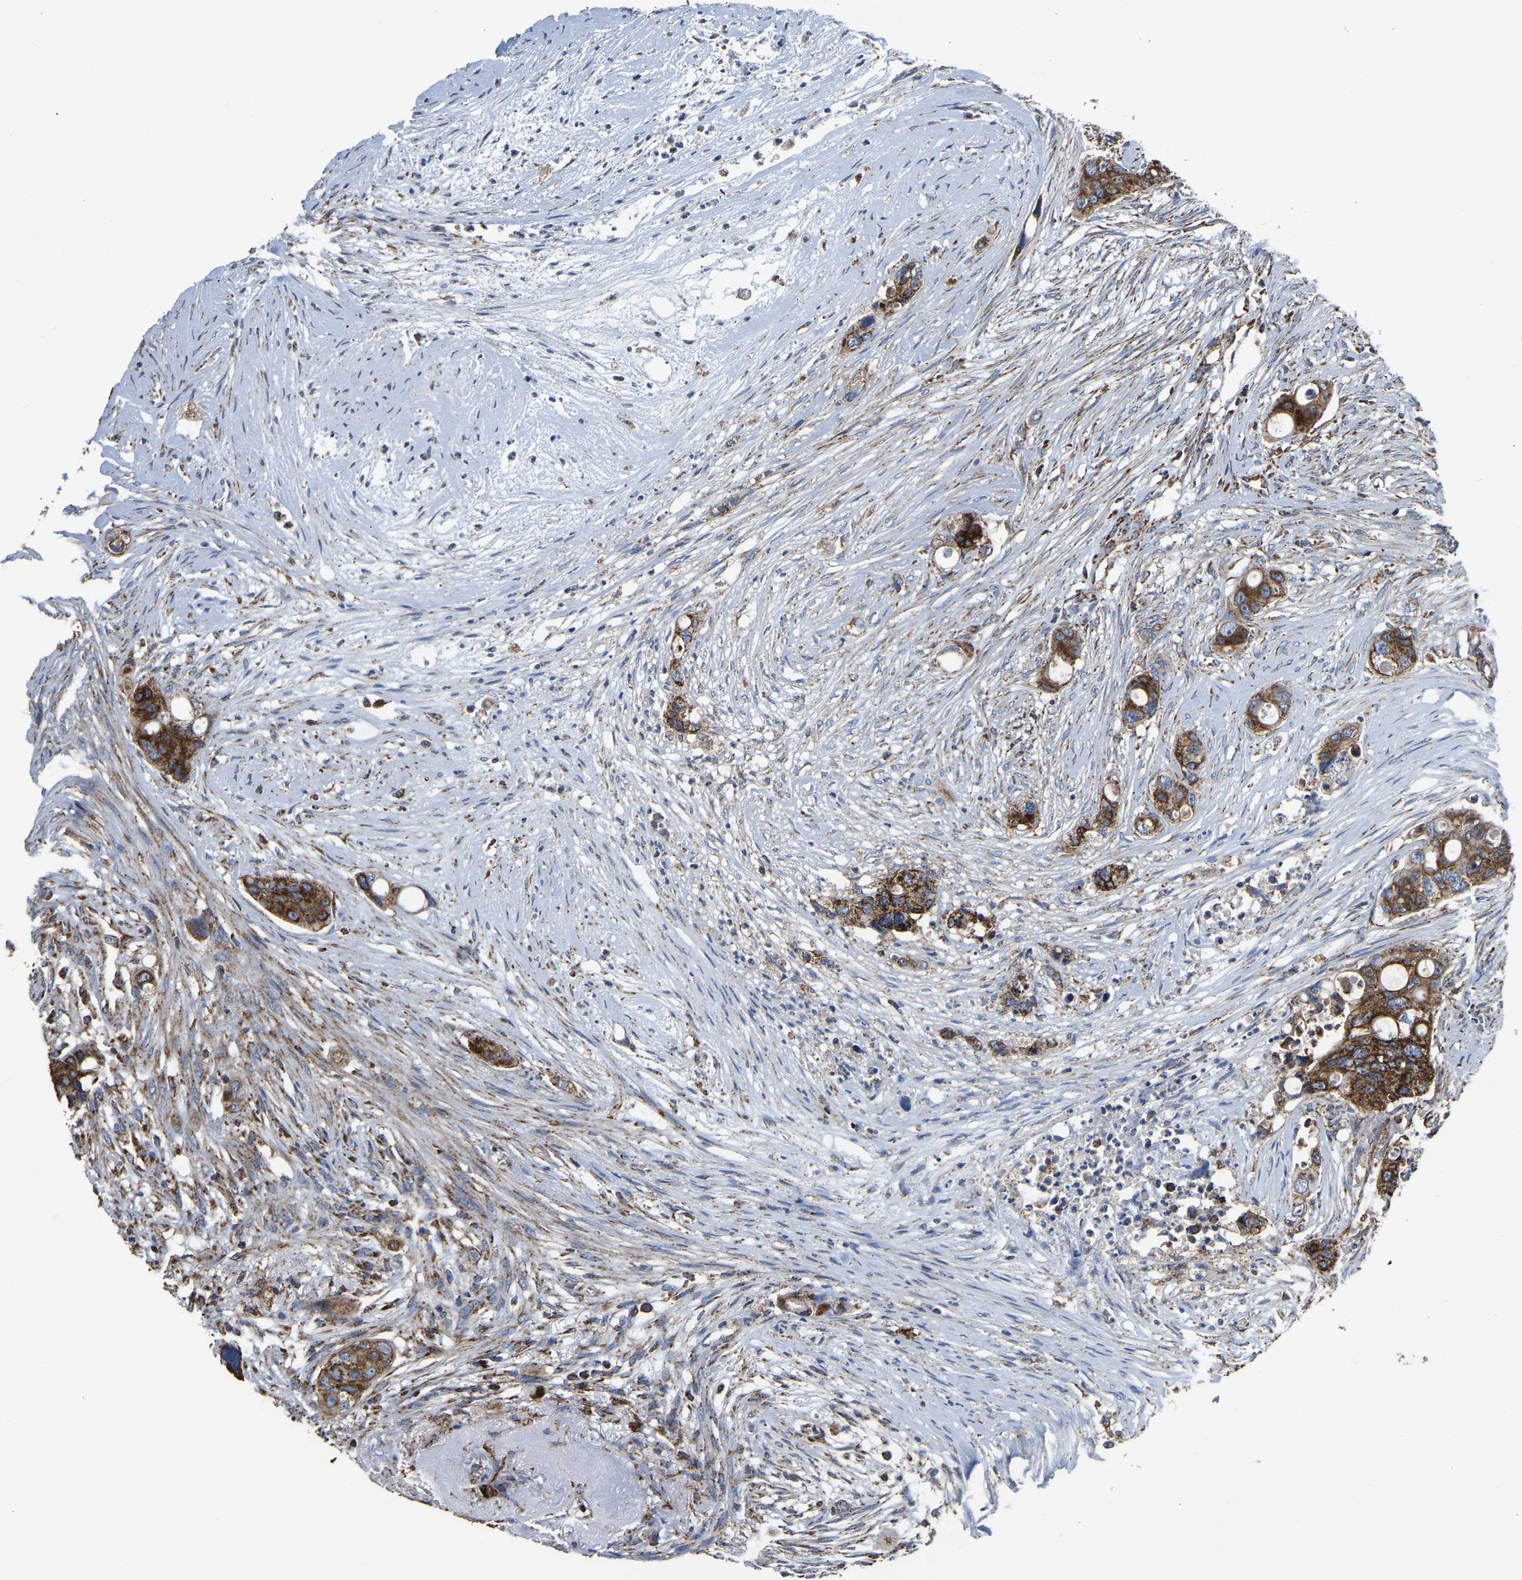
{"staining": {"intensity": "strong", "quantity": ">75%", "location": "cytoplasmic/membranous"}, "tissue": "colorectal cancer", "cell_type": "Tumor cells", "image_type": "cancer", "snomed": [{"axis": "morphology", "description": "Adenocarcinoma, NOS"}, {"axis": "topography", "description": "Colon"}], "caption": "Immunohistochemical staining of human colorectal adenocarcinoma exhibits high levels of strong cytoplasmic/membranous staining in approximately >75% of tumor cells.", "gene": "ETFA", "patient": {"sex": "female", "age": 57}}